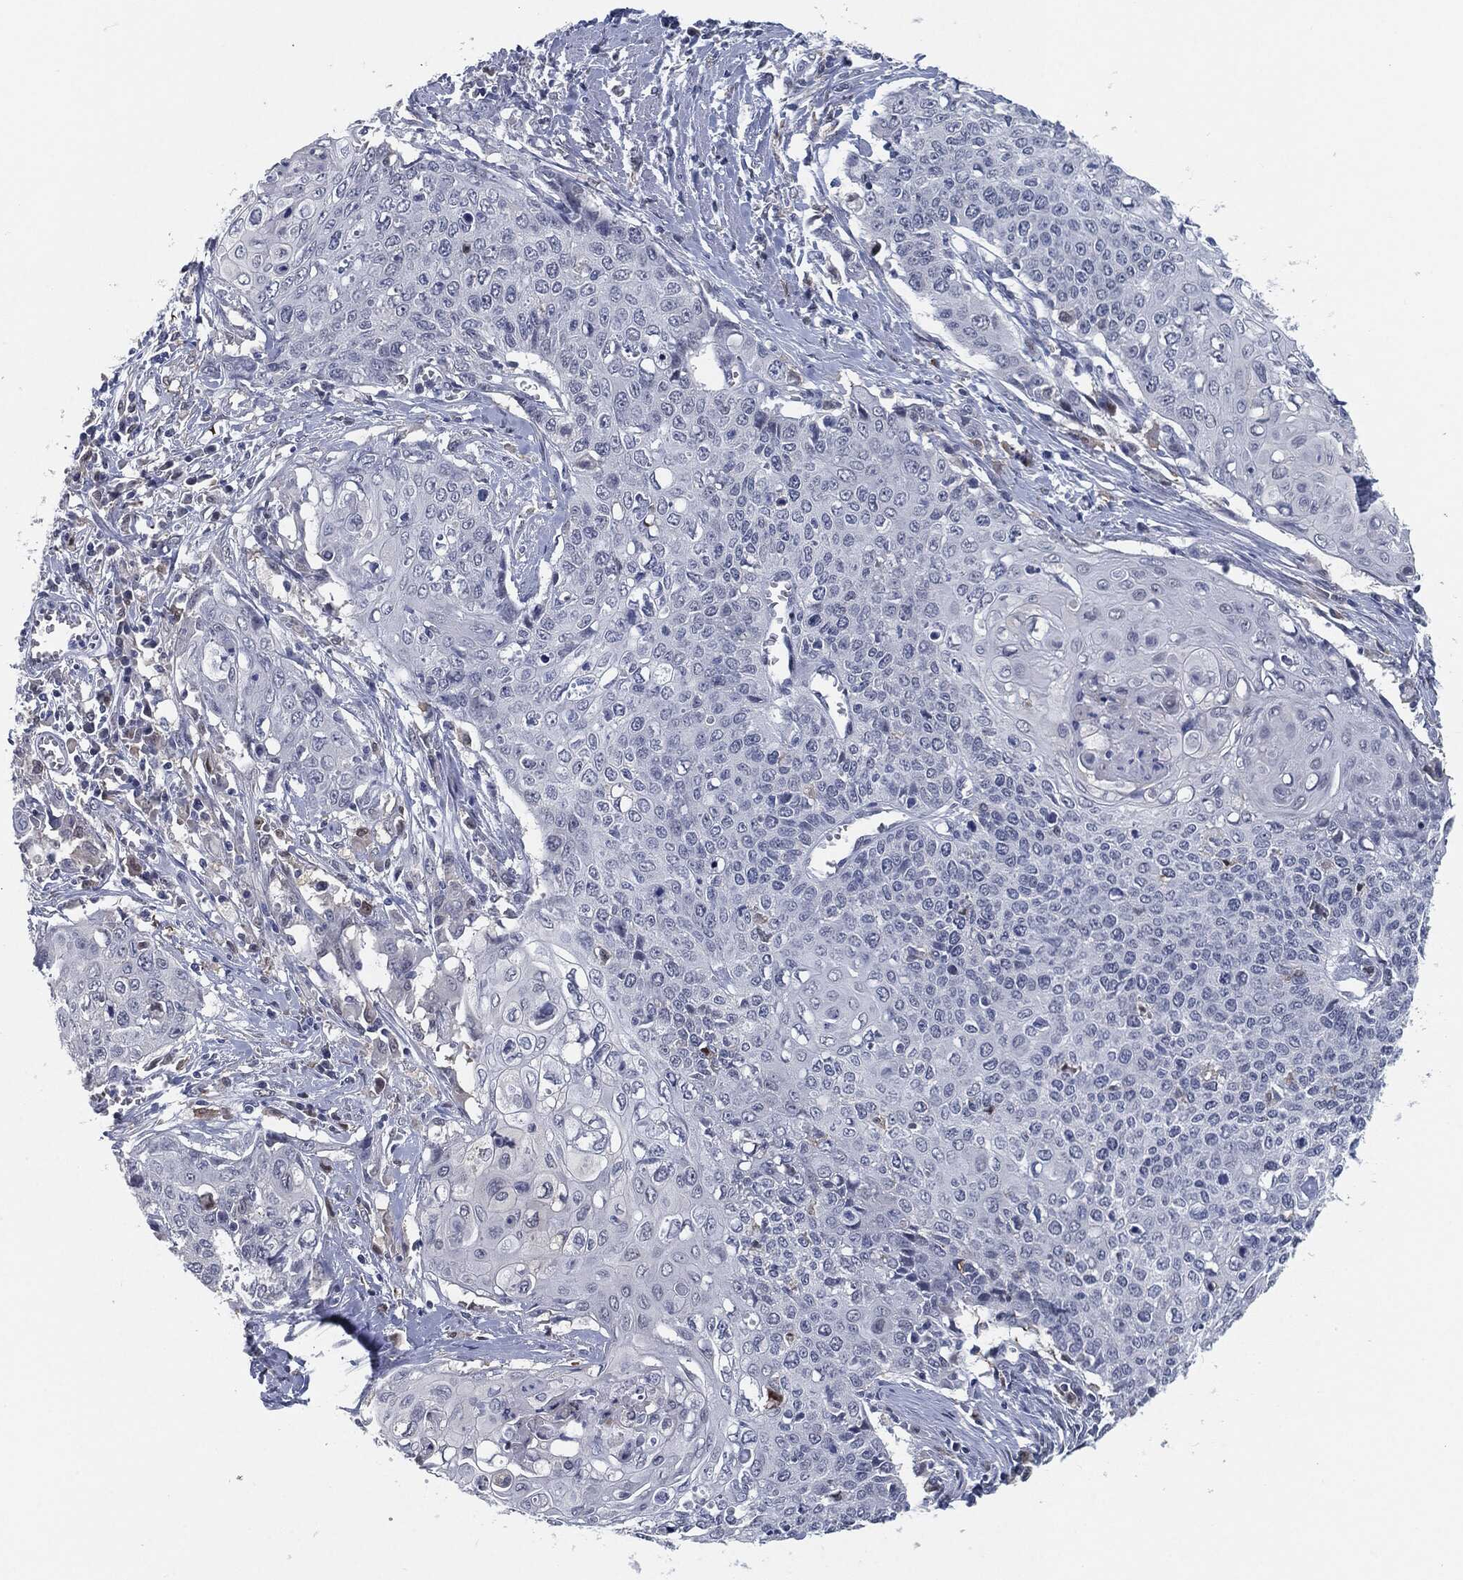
{"staining": {"intensity": "negative", "quantity": "none", "location": "none"}, "tissue": "cervical cancer", "cell_type": "Tumor cells", "image_type": "cancer", "snomed": [{"axis": "morphology", "description": "Squamous cell carcinoma, NOS"}, {"axis": "topography", "description": "Cervix"}], "caption": "The immunohistochemistry image has no significant staining in tumor cells of cervical squamous cell carcinoma tissue. (DAB (3,3'-diaminobenzidine) immunohistochemistry with hematoxylin counter stain).", "gene": "PROM1", "patient": {"sex": "female", "age": 39}}